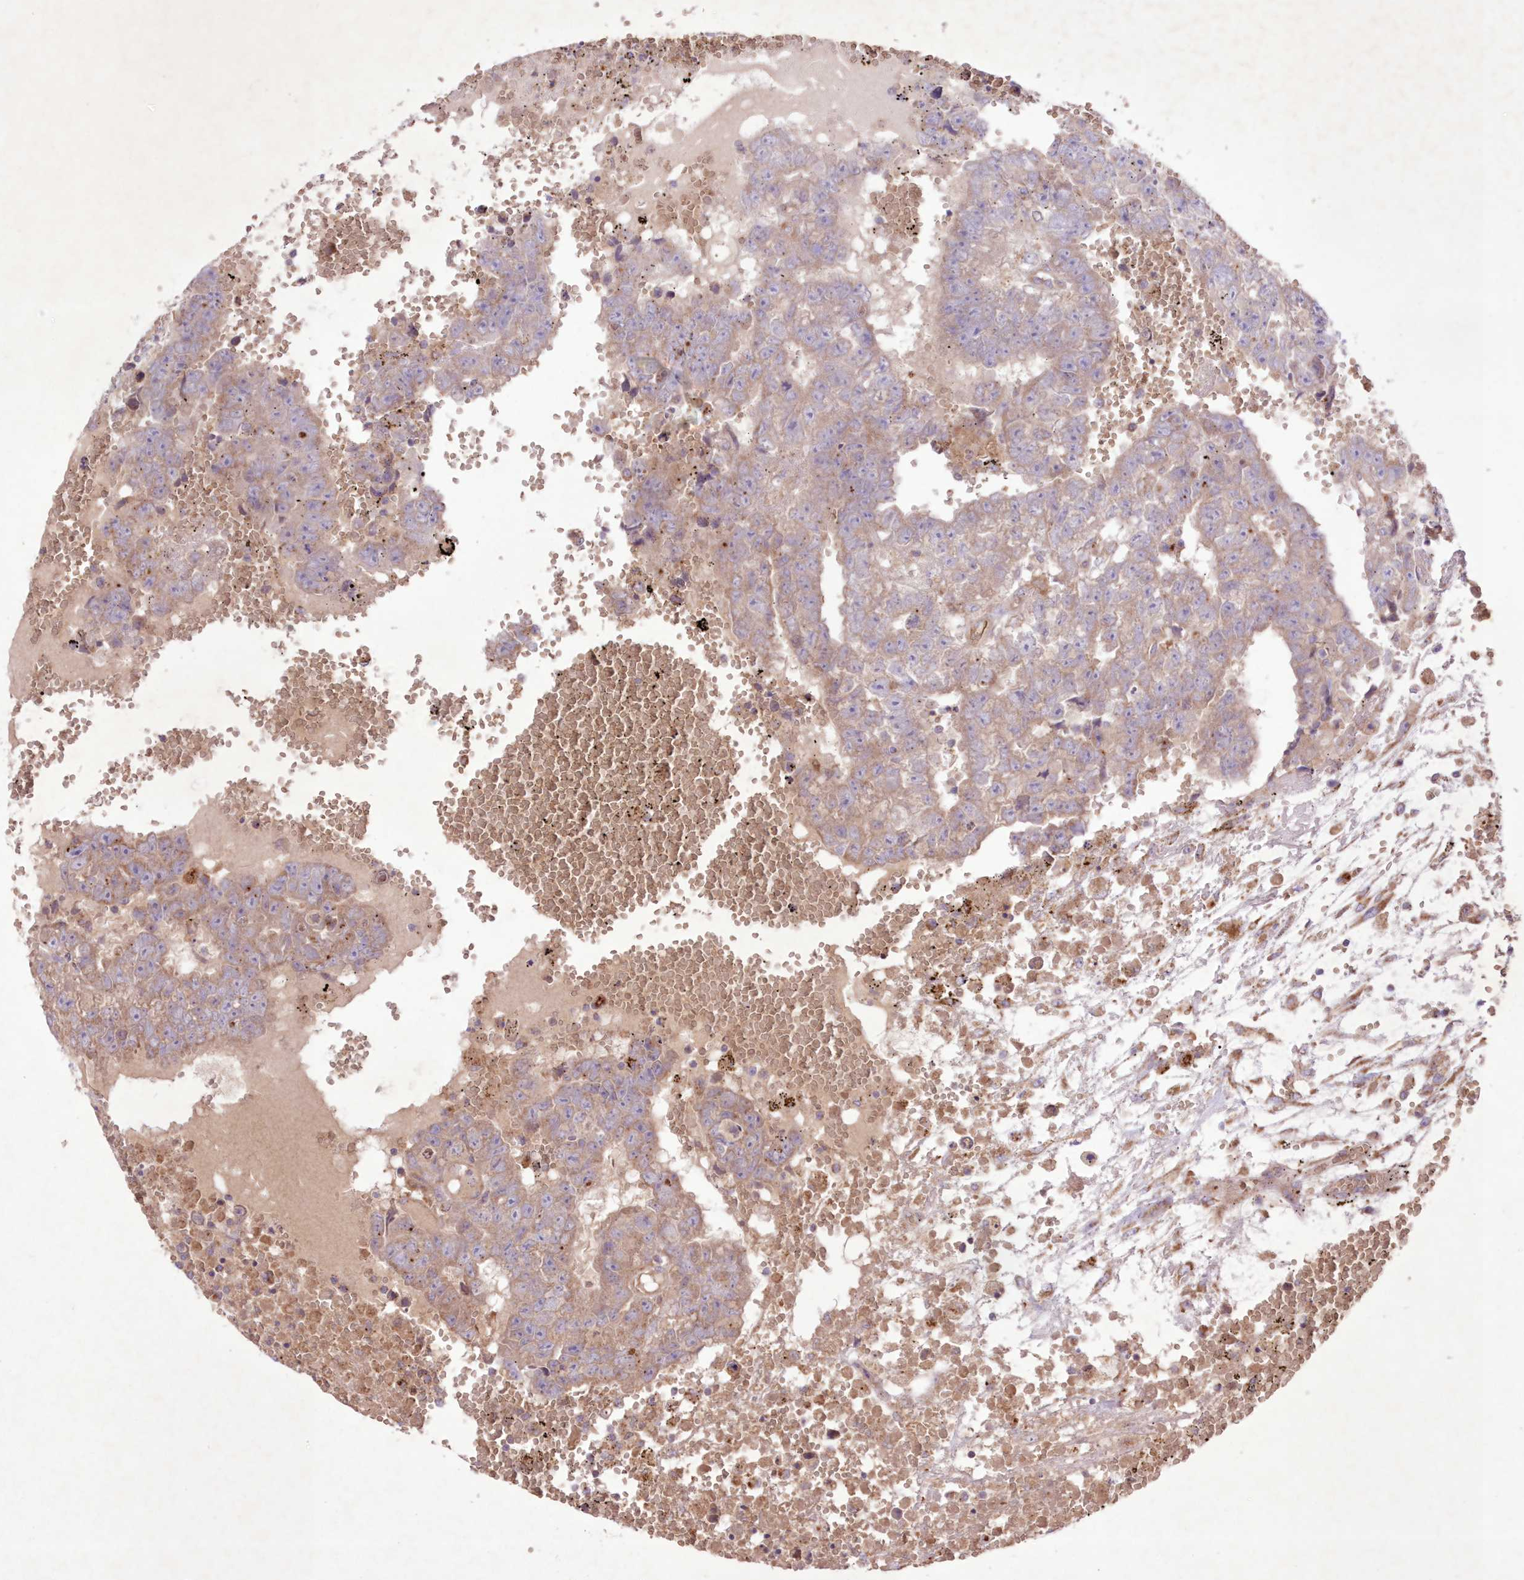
{"staining": {"intensity": "moderate", "quantity": "25%-75%", "location": "cytoplasmic/membranous"}, "tissue": "testis cancer", "cell_type": "Tumor cells", "image_type": "cancer", "snomed": [{"axis": "morphology", "description": "Carcinoma, Embryonal, NOS"}, {"axis": "topography", "description": "Testis"}], "caption": "Immunohistochemical staining of embryonal carcinoma (testis) exhibits medium levels of moderate cytoplasmic/membranous positivity in approximately 25%-75% of tumor cells.", "gene": "FCHO2", "patient": {"sex": "male", "age": 25}}